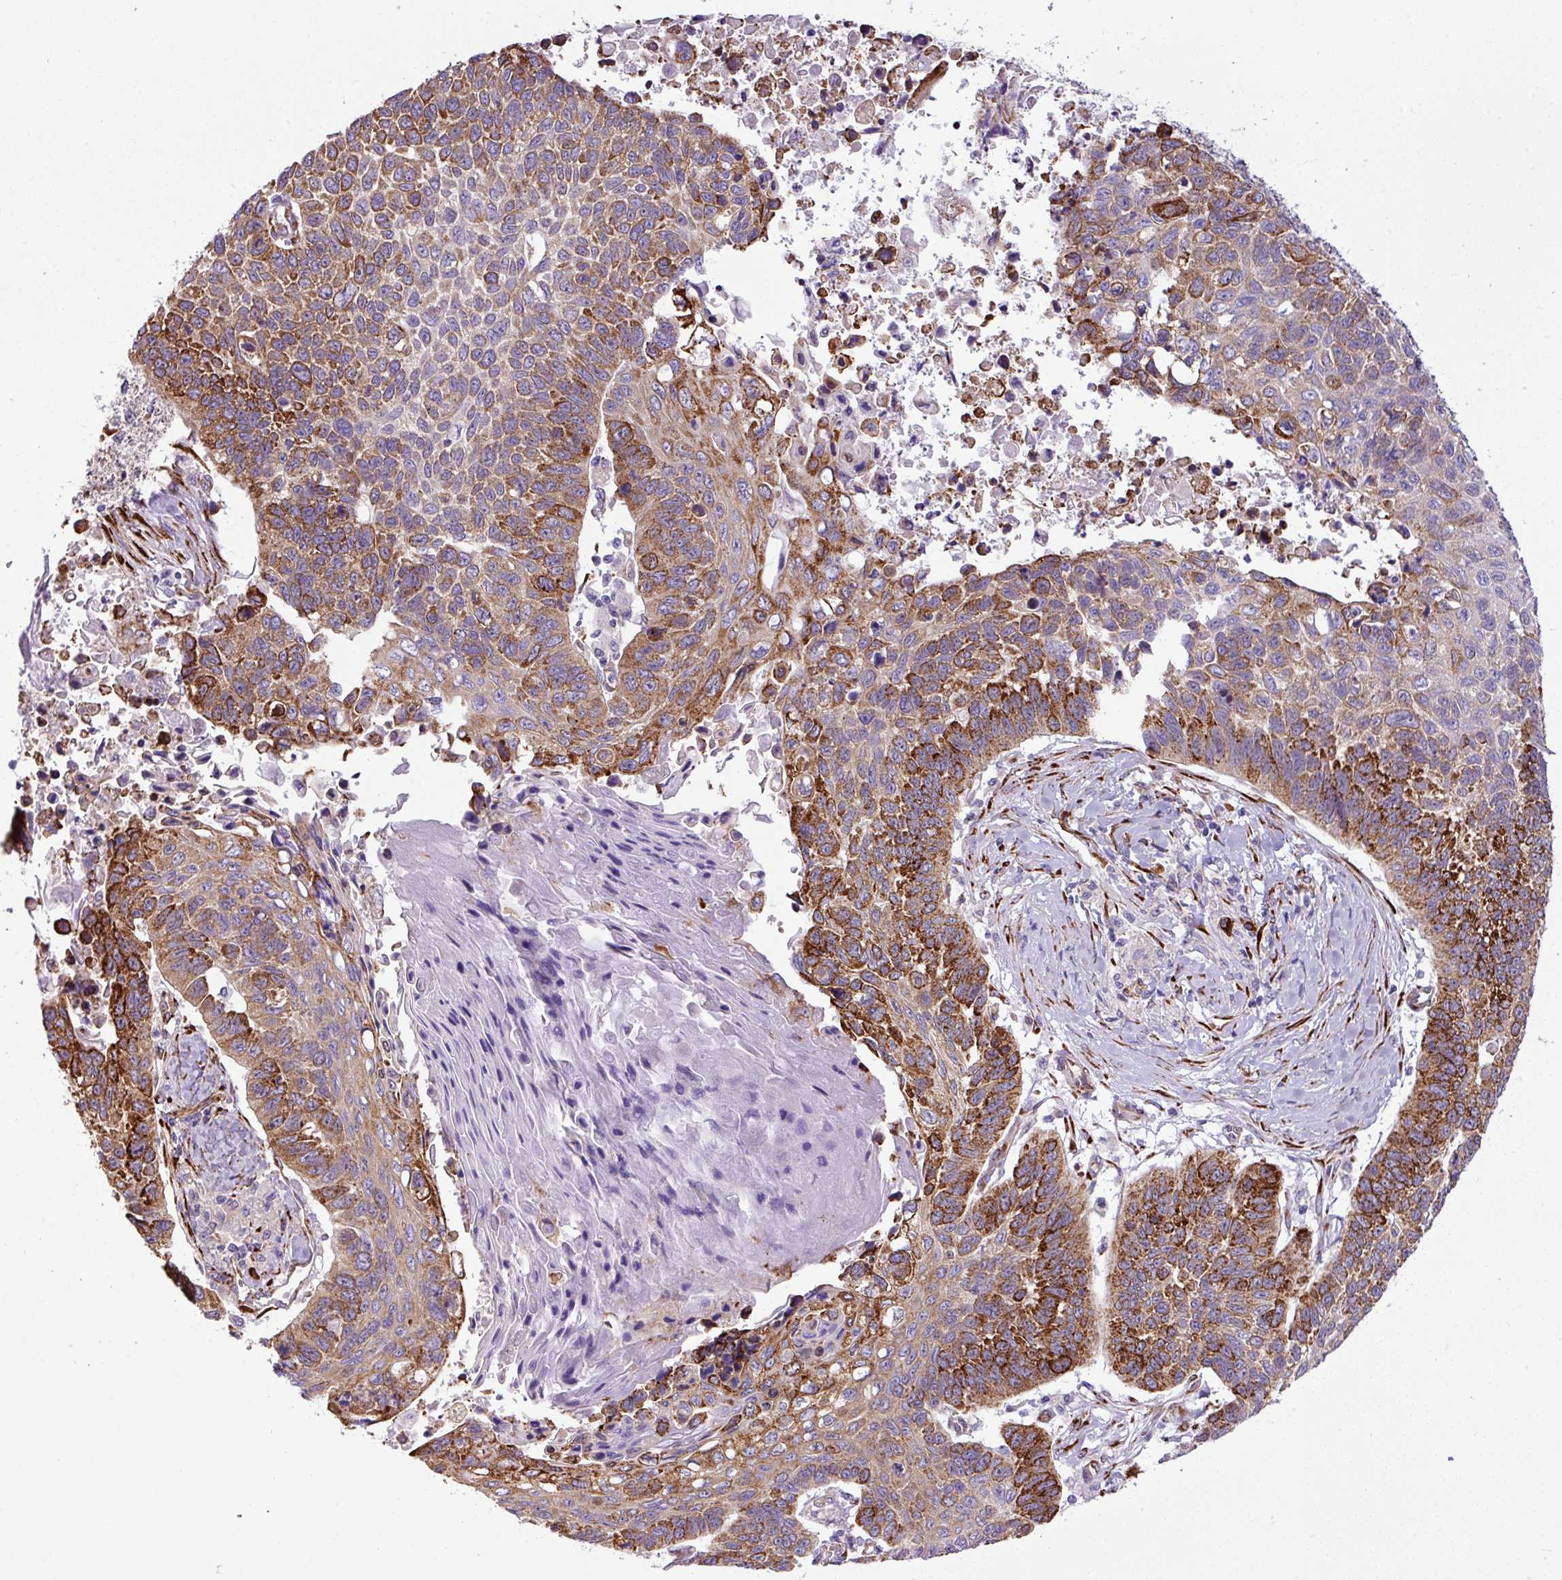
{"staining": {"intensity": "strong", "quantity": "25%-75%", "location": "cytoplasmic/membranous"}, "tissue": "lung cancer", "cell_type": "Tumor cells", "image_type": "cancer", "snomed": [{"axis": "morphology", "description": "Squamous cell carcinoma, NOS"}, {"axis": "topography", "description": "Lung"}], "caption": "Strong cytoplasmic/membranous positivity is present in approximately 25%-75% of tumor cells in squamous cell carcinoma (lung).", "gene": "CFAP97", "patient": {"sex": "male", "age": 62}}